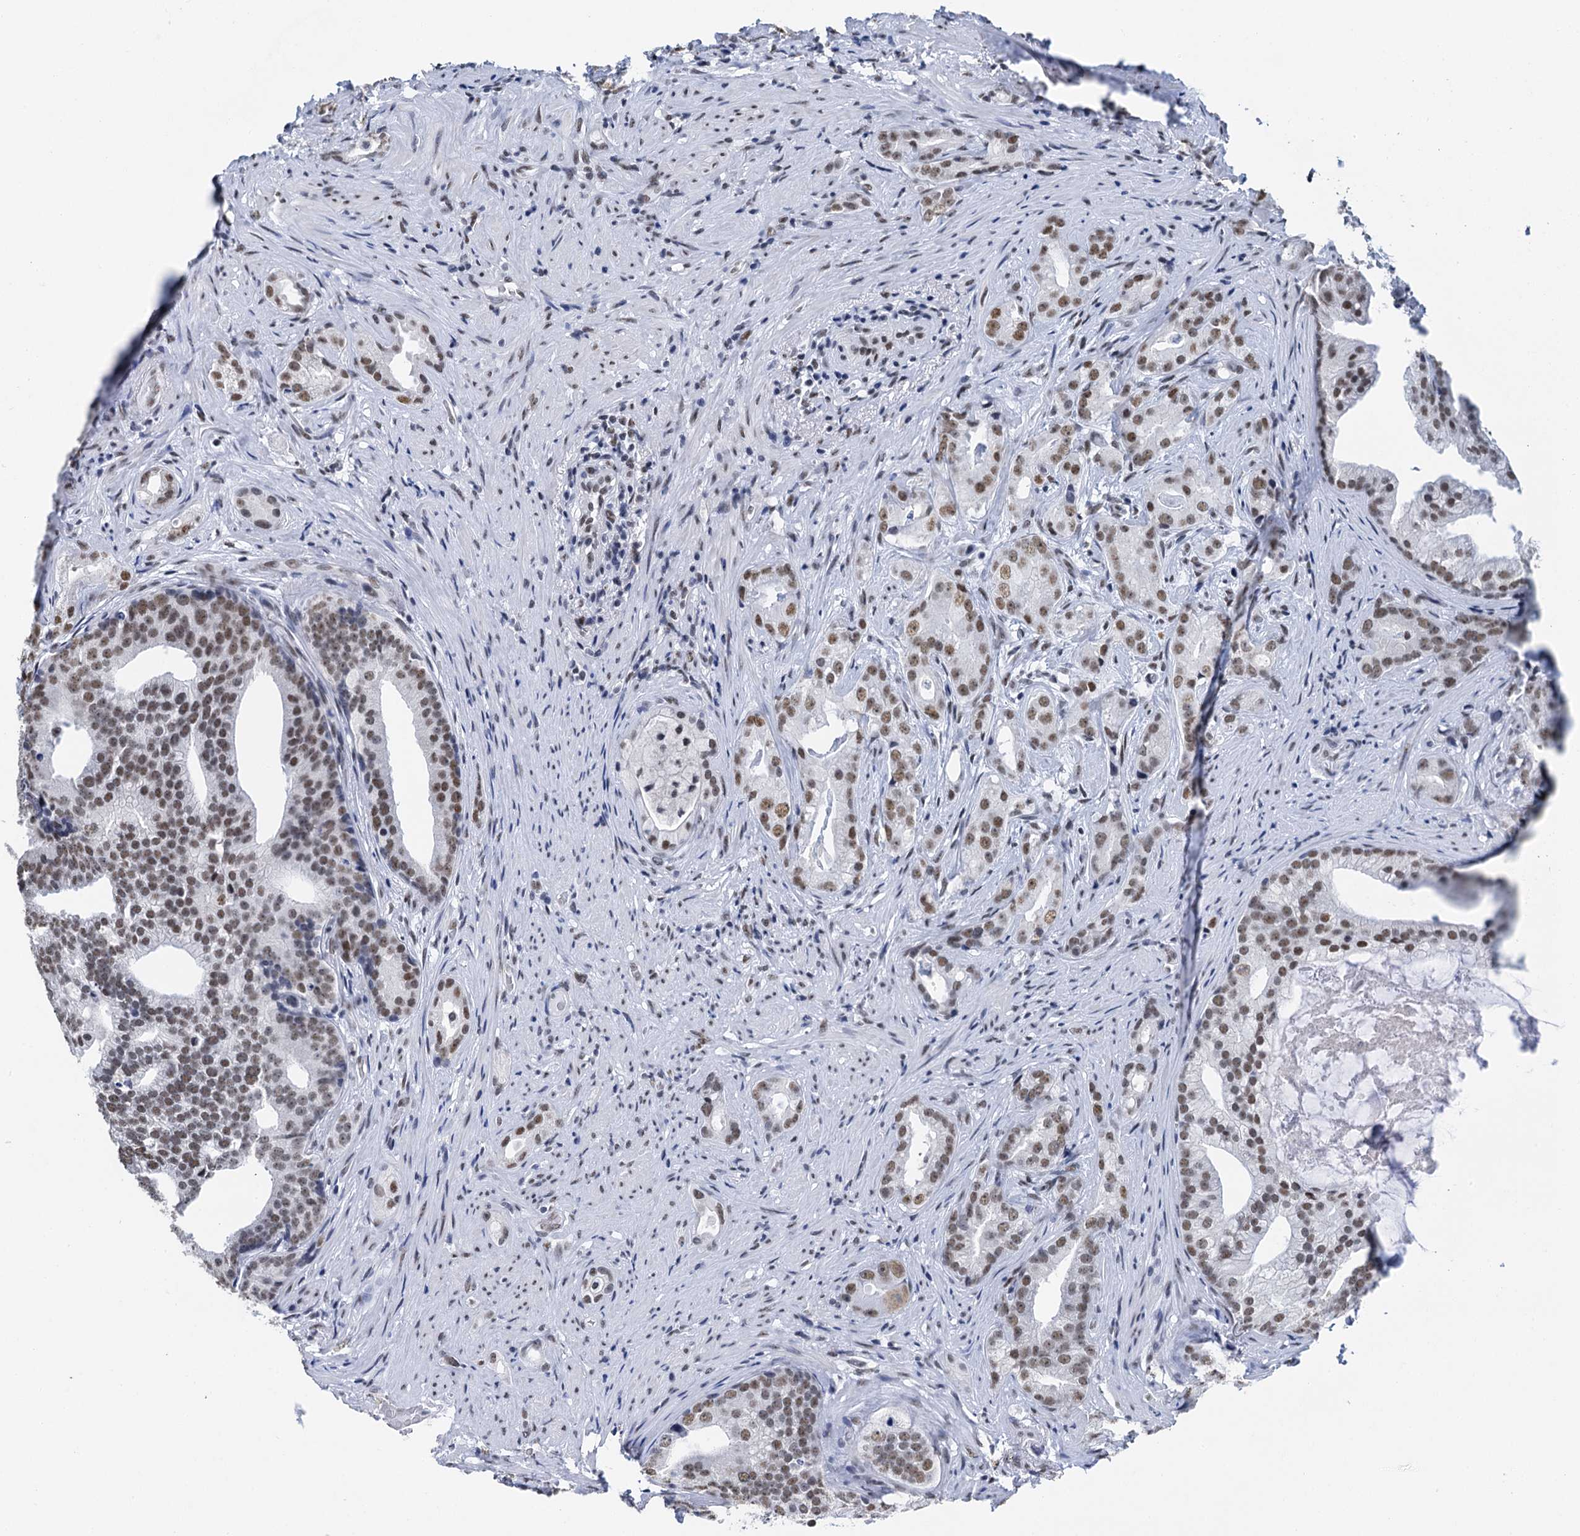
{"staining": {"intensity": "moderate", "quantity": "25%-75%", "location": "nuclear"}, "tissue": "prostate cancer", "cell_type": "Tumor cells", "image_type": "cancer", "snomed": [{"axis": "morphology", "description": "Adenocarcinoma, Low grade"}, {"axis": "topography", "description": "Prostate"}], "caption": "This photomicrograph exhibits immunohistochemistry (IHC) staining of human prostate cancer (adenocarcinoma (low-grade)), with medium moderate nuclear staining in approximately 25%-75% of tumor cells.", "gene": "SLTM", "patient": {"sex": "male", "age": 71}}